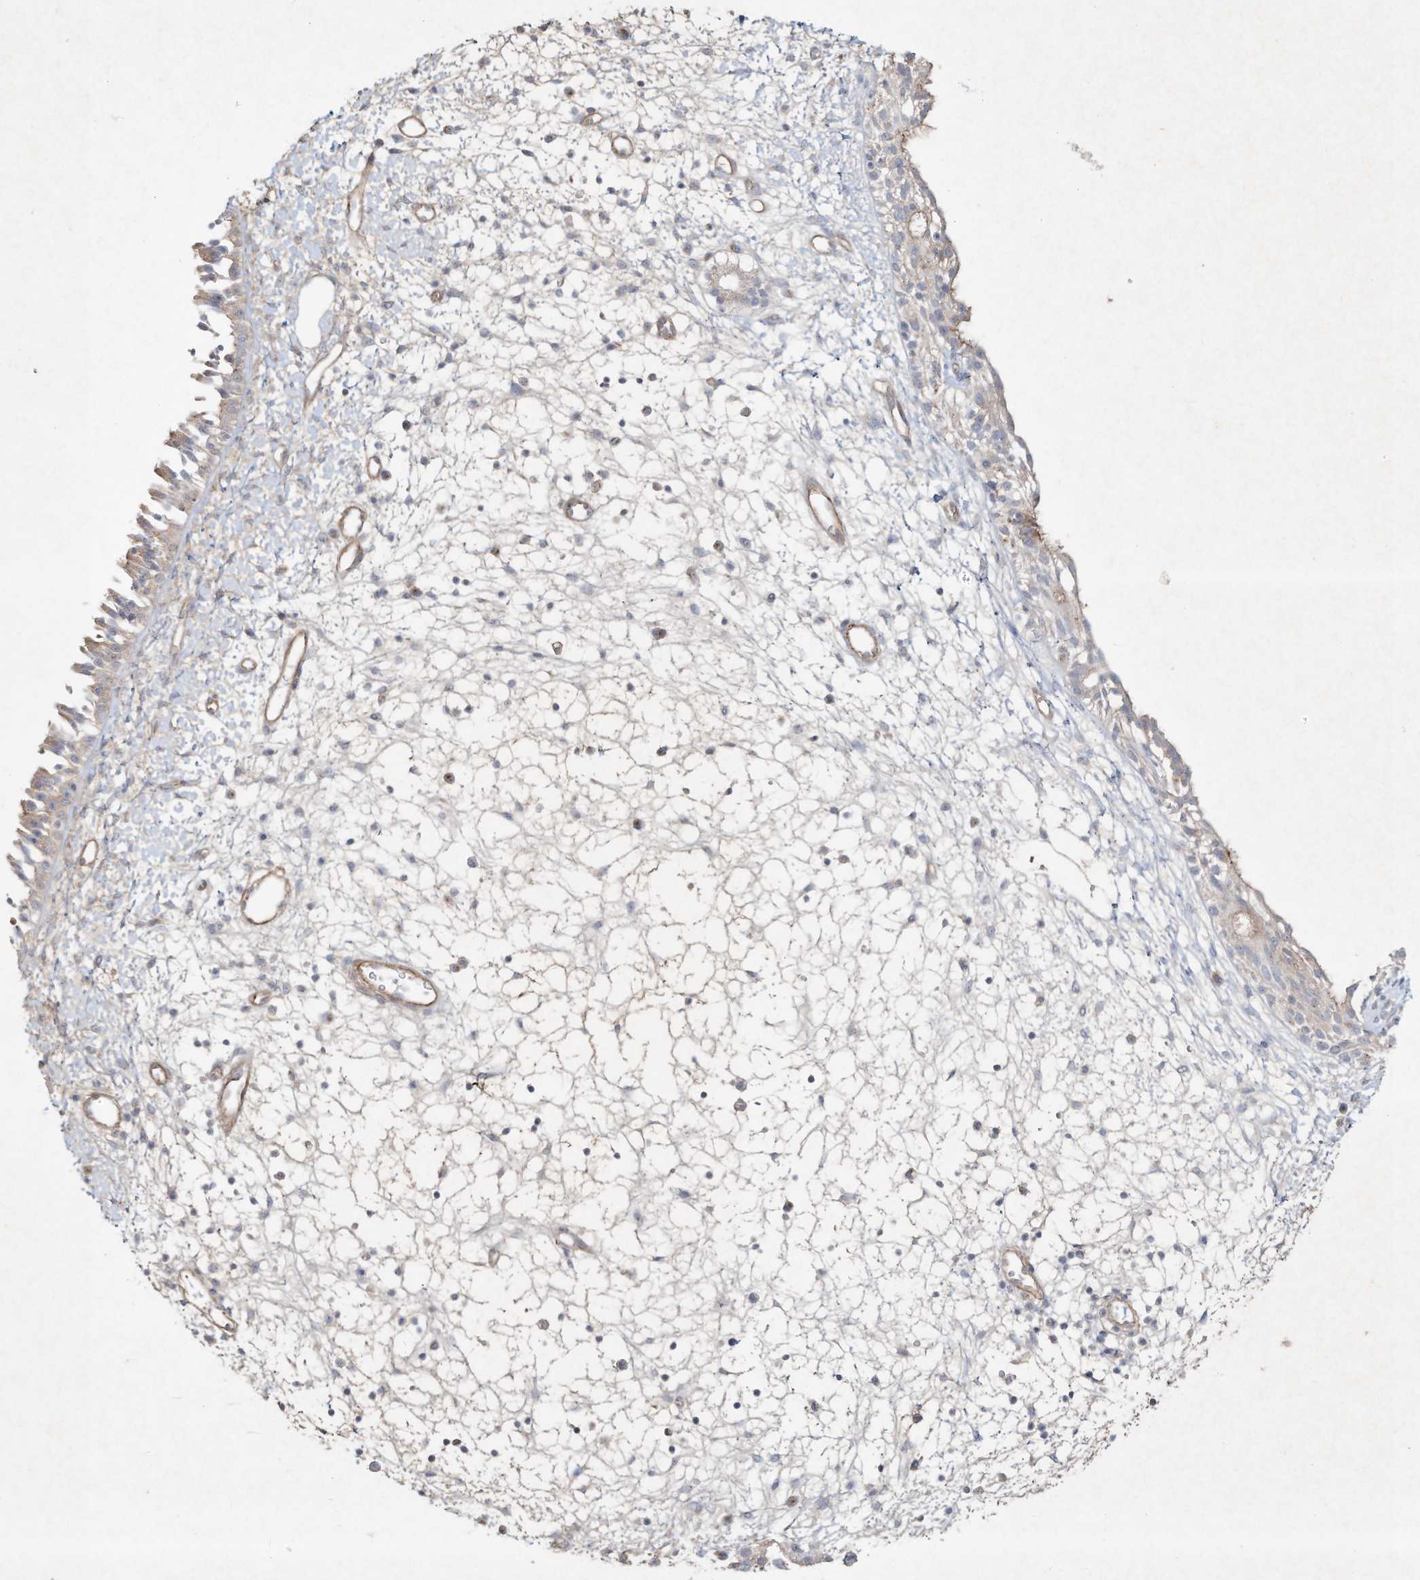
{"staining": {"intensity": "weak", "quantity": "<25%", "location": "cytoplasmic/membranous"}, "tissue": "nasopharynx", "cell_type": "Respiratory epithelial cells", "image_type": "normal", "snomed": [{"axis": "morphology", "description": "Normal tissue, NOS"}, {"axis": "topography", "description": "Nasopharynx"}], "caption": "Immunohistochemistry (IHC) photomicrograph of normal nasopharynx stained for a protein (brown), which shows no staining in respiratory epithelial cells. (DAB immunohistochemistry (IHC) with hematoxylin counter stain).", "gene": "HTR5A", "patient": {"sex": "male", "age": 22}}